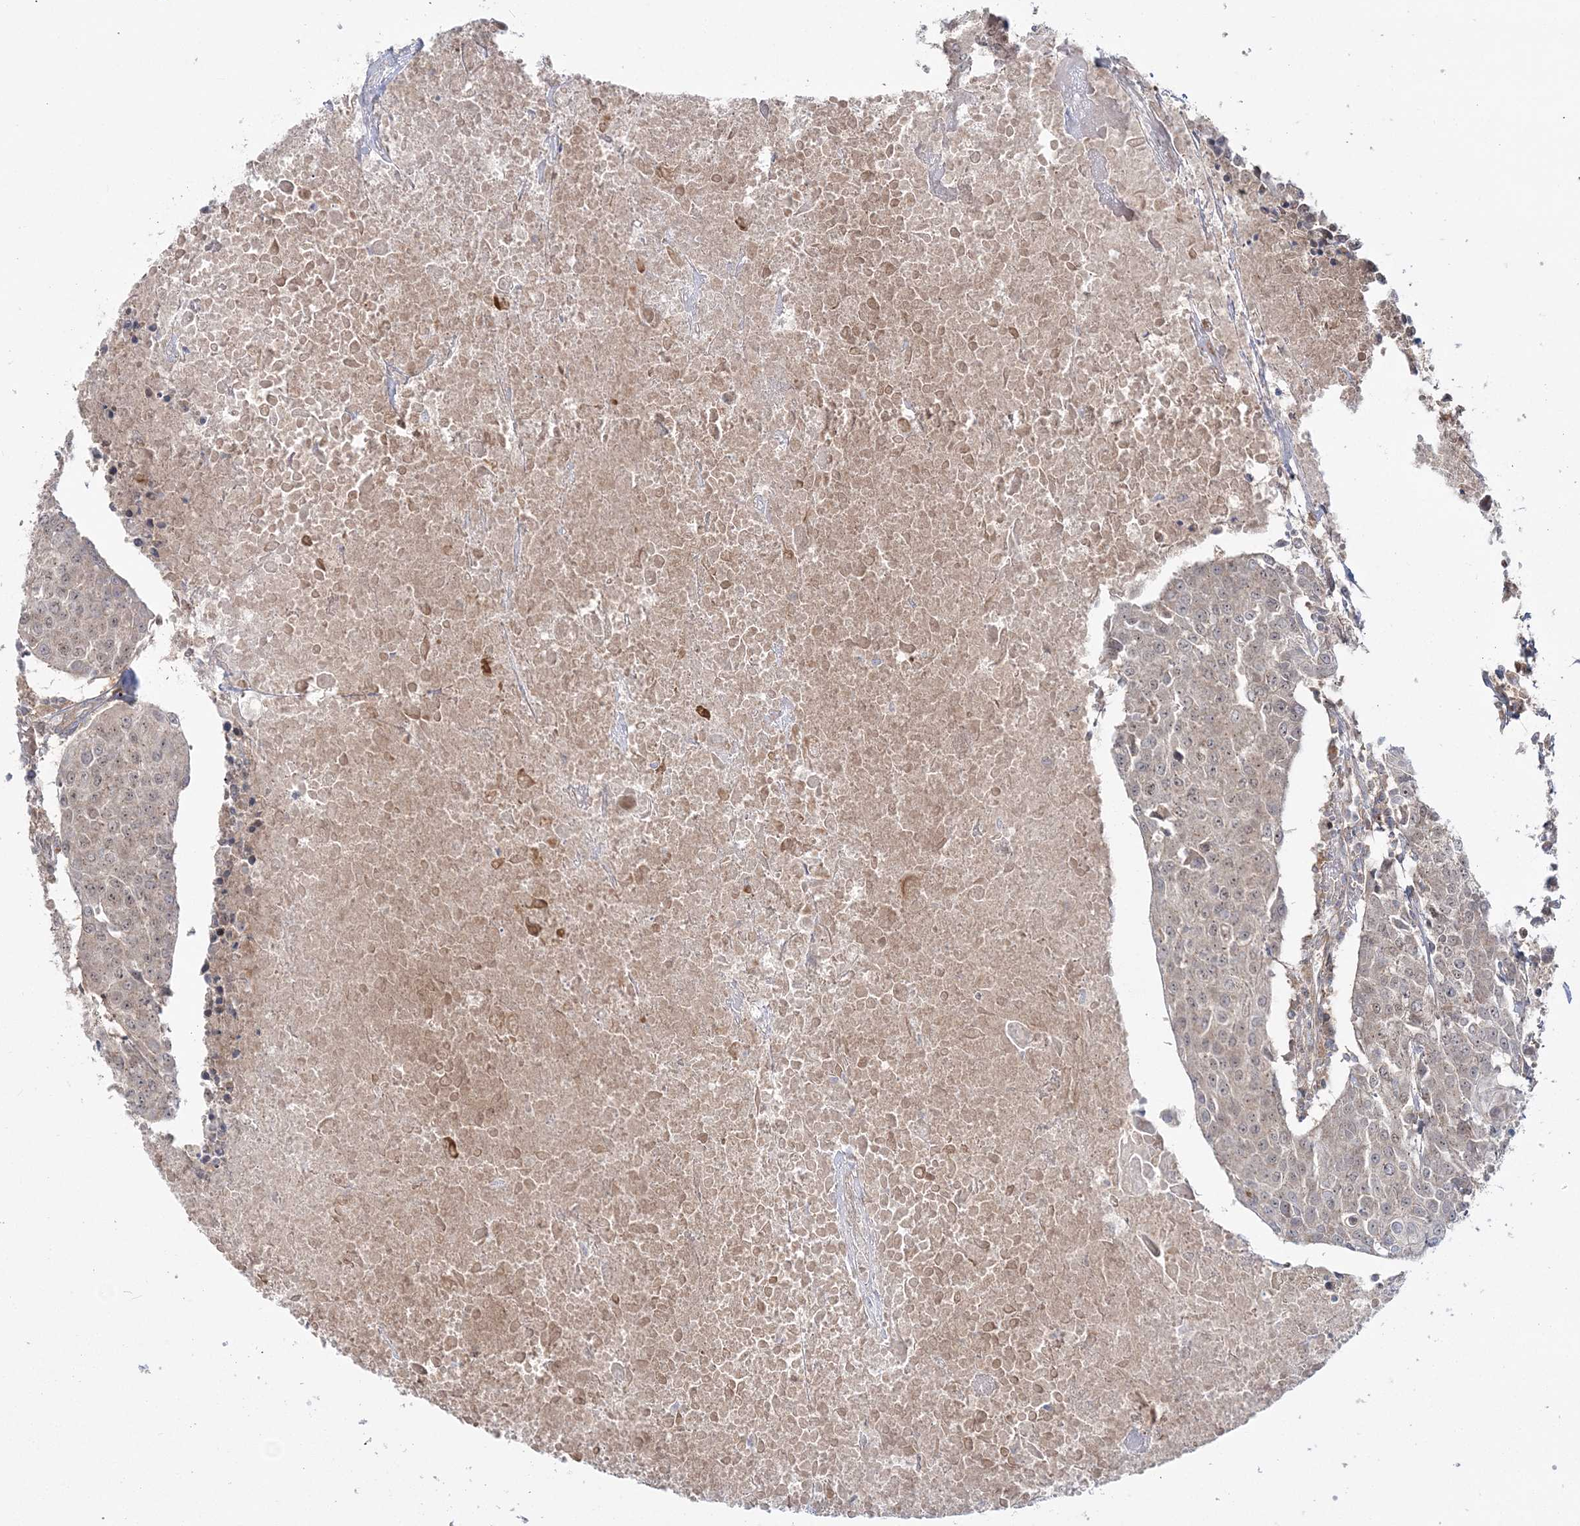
{"staining": {"intensity": "negative", "quantity": "none", "location": "none"}, "tissue": "urothelial cancer", "cell_type": "Tumor cells", "image_type": "cancer", "snomed": [{"axis": "morphology", "description": "Urothelial carcinoma, High grade"}, {"axis": "topography", "description": "Urinary bladder"}], "caption": "Histopathology image shows no significant protein positivity in tumor cells of high-grade urothelial carcinoma. (DAB (3,3'-diaminobenzidine) IHC visualized using brightfield microscopy, high magnification).", "gene": "MOCS2", "patient": {"sex": "female", "age": 85}}